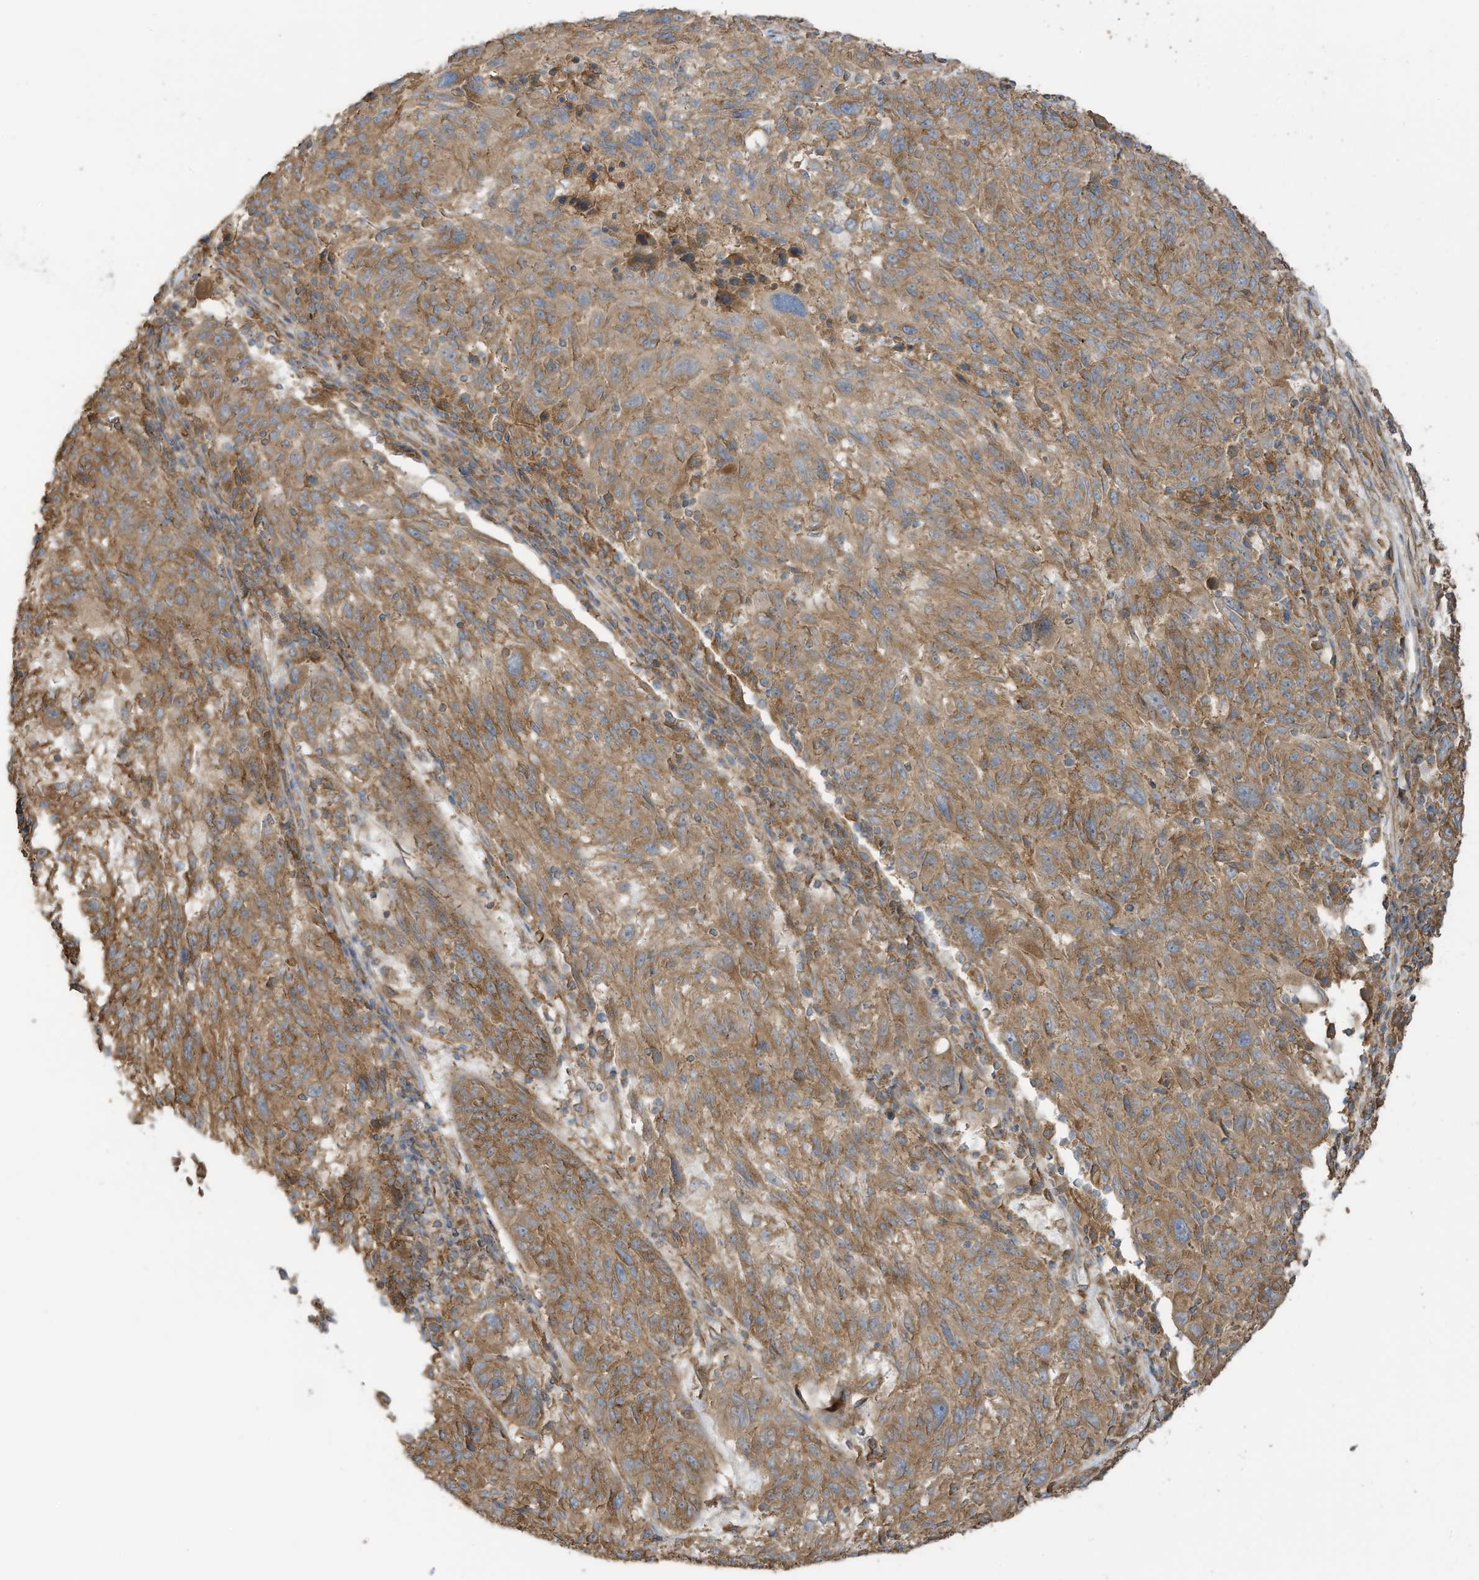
{"staining": {"intensity": "moderate", "quantity": ">75%", "location": "cytoplasmic/membranous"}, "tissue": "melanoma", "cell_type": "Tumor cells", "image_type": "cancer", "snomed": [{"axis": "morphology", "description": "Malignant melanoma, NOS"}, {"axis": "topography", "description": "Skin"}], "caption": "Immunohistochemistry micrograph of neoplastic tissue: malignant melanoma stained using IHC demonstrates medium levels of moderate protein expression localized specifically in the cytoplasmic/membranous of tumor cells, appearing as a cytoplasmic/membranous brown color.", "gene": "CGAS", "patient": {"sex": "male", "age": 53}}